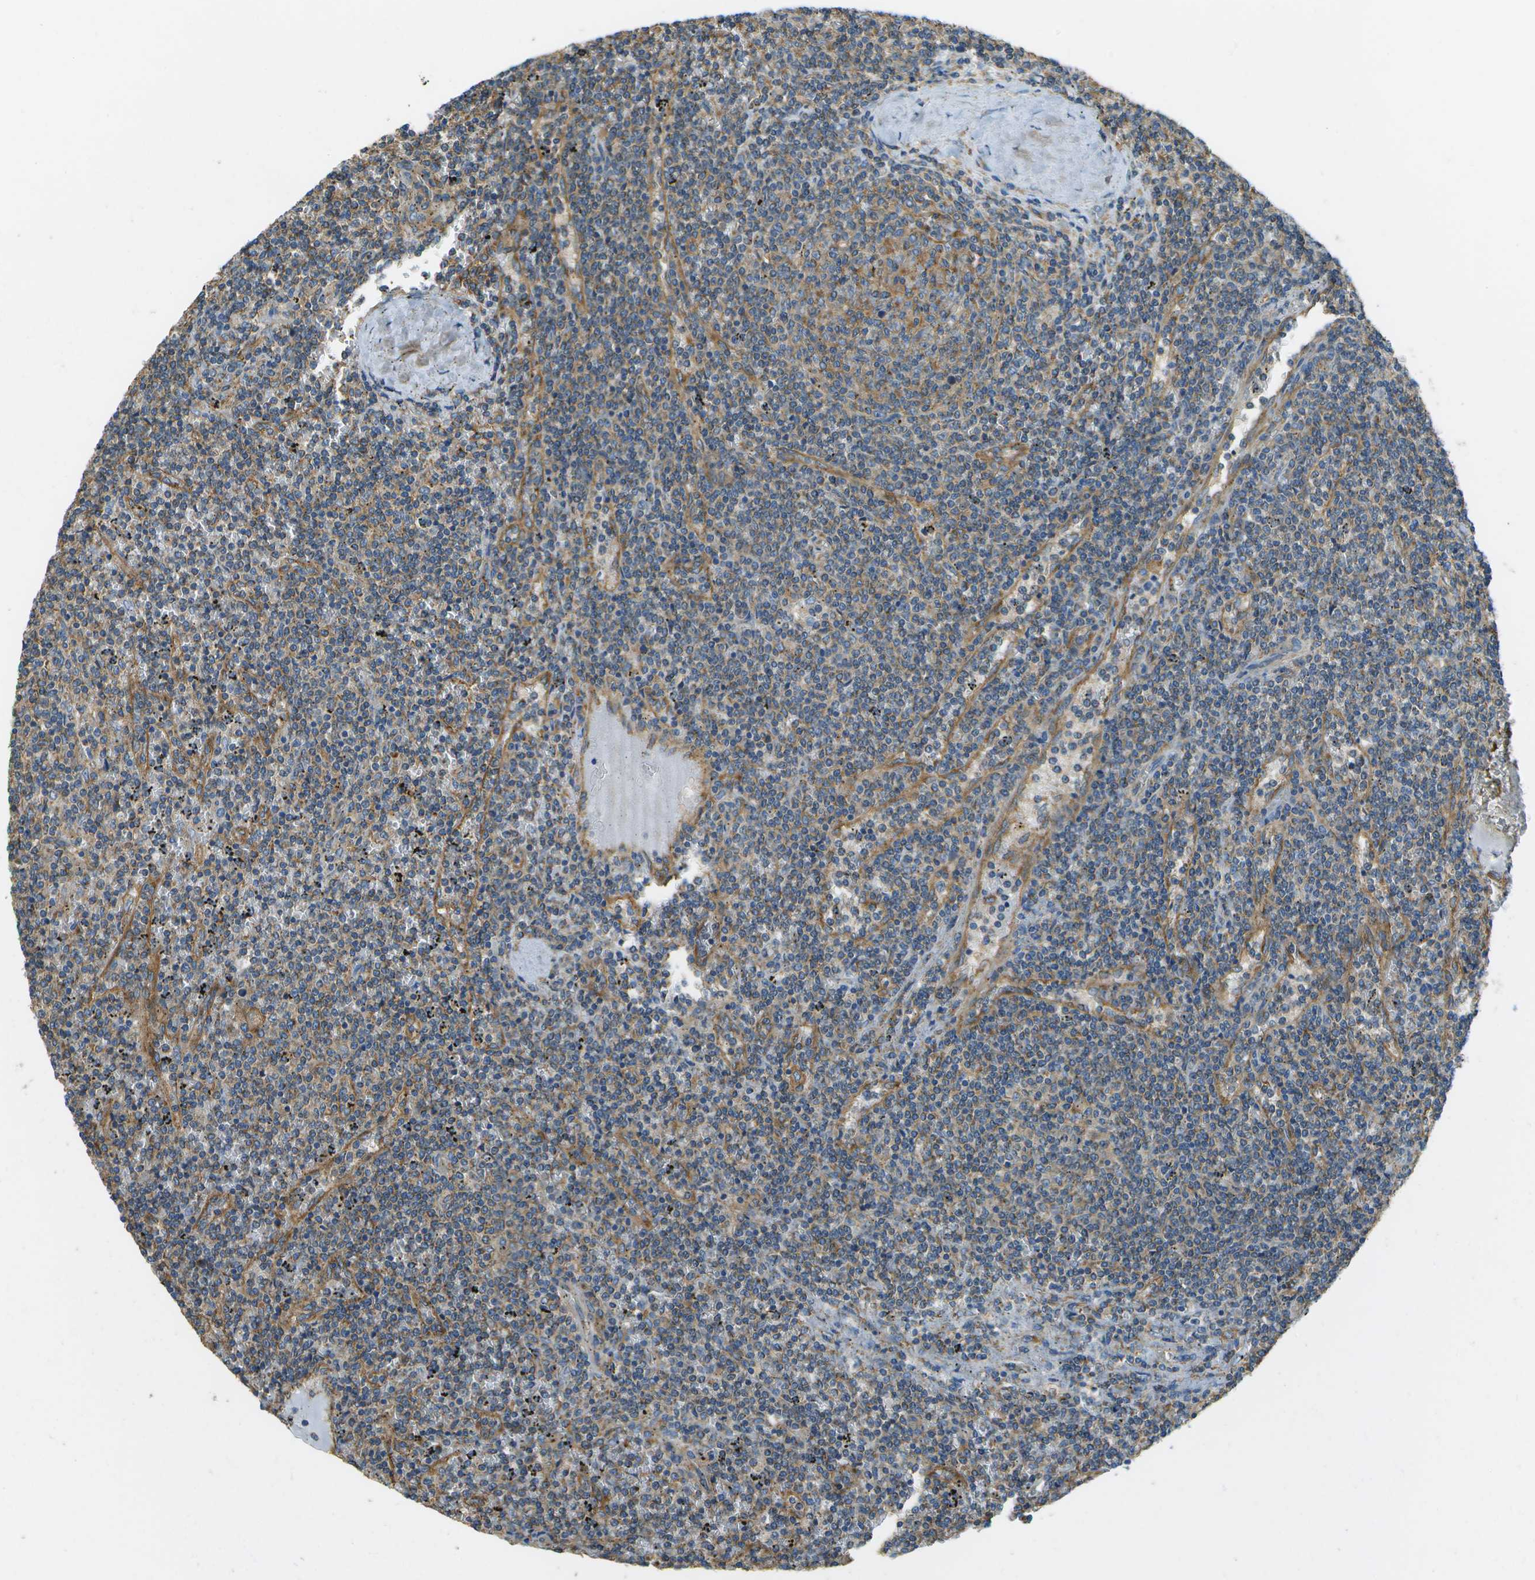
{"staining": {"intensity": "moderate", "quantity": "<25%", "location": "cytoplasmic/membranous"}, "tissue": "lymphoma", "cell_type": "Tumor cells", "image_type": "cancer", "snomed": [{"axis": "morphology", "description": "Malignant lymphoma, non-Hodgkin's type, Low grade"}, {"axis": "topography", "description": "Spleen"}], "caption": "Human malignant lymphoma, non-Hodgkin's type (low-grade) stained for a protein (brown) exhibits moderate cytoplasmic/membranous positive staining in approximately <25% of tumor cells.", "gene": "CLTC", "patient": {"sex": "female", "age": 50}}